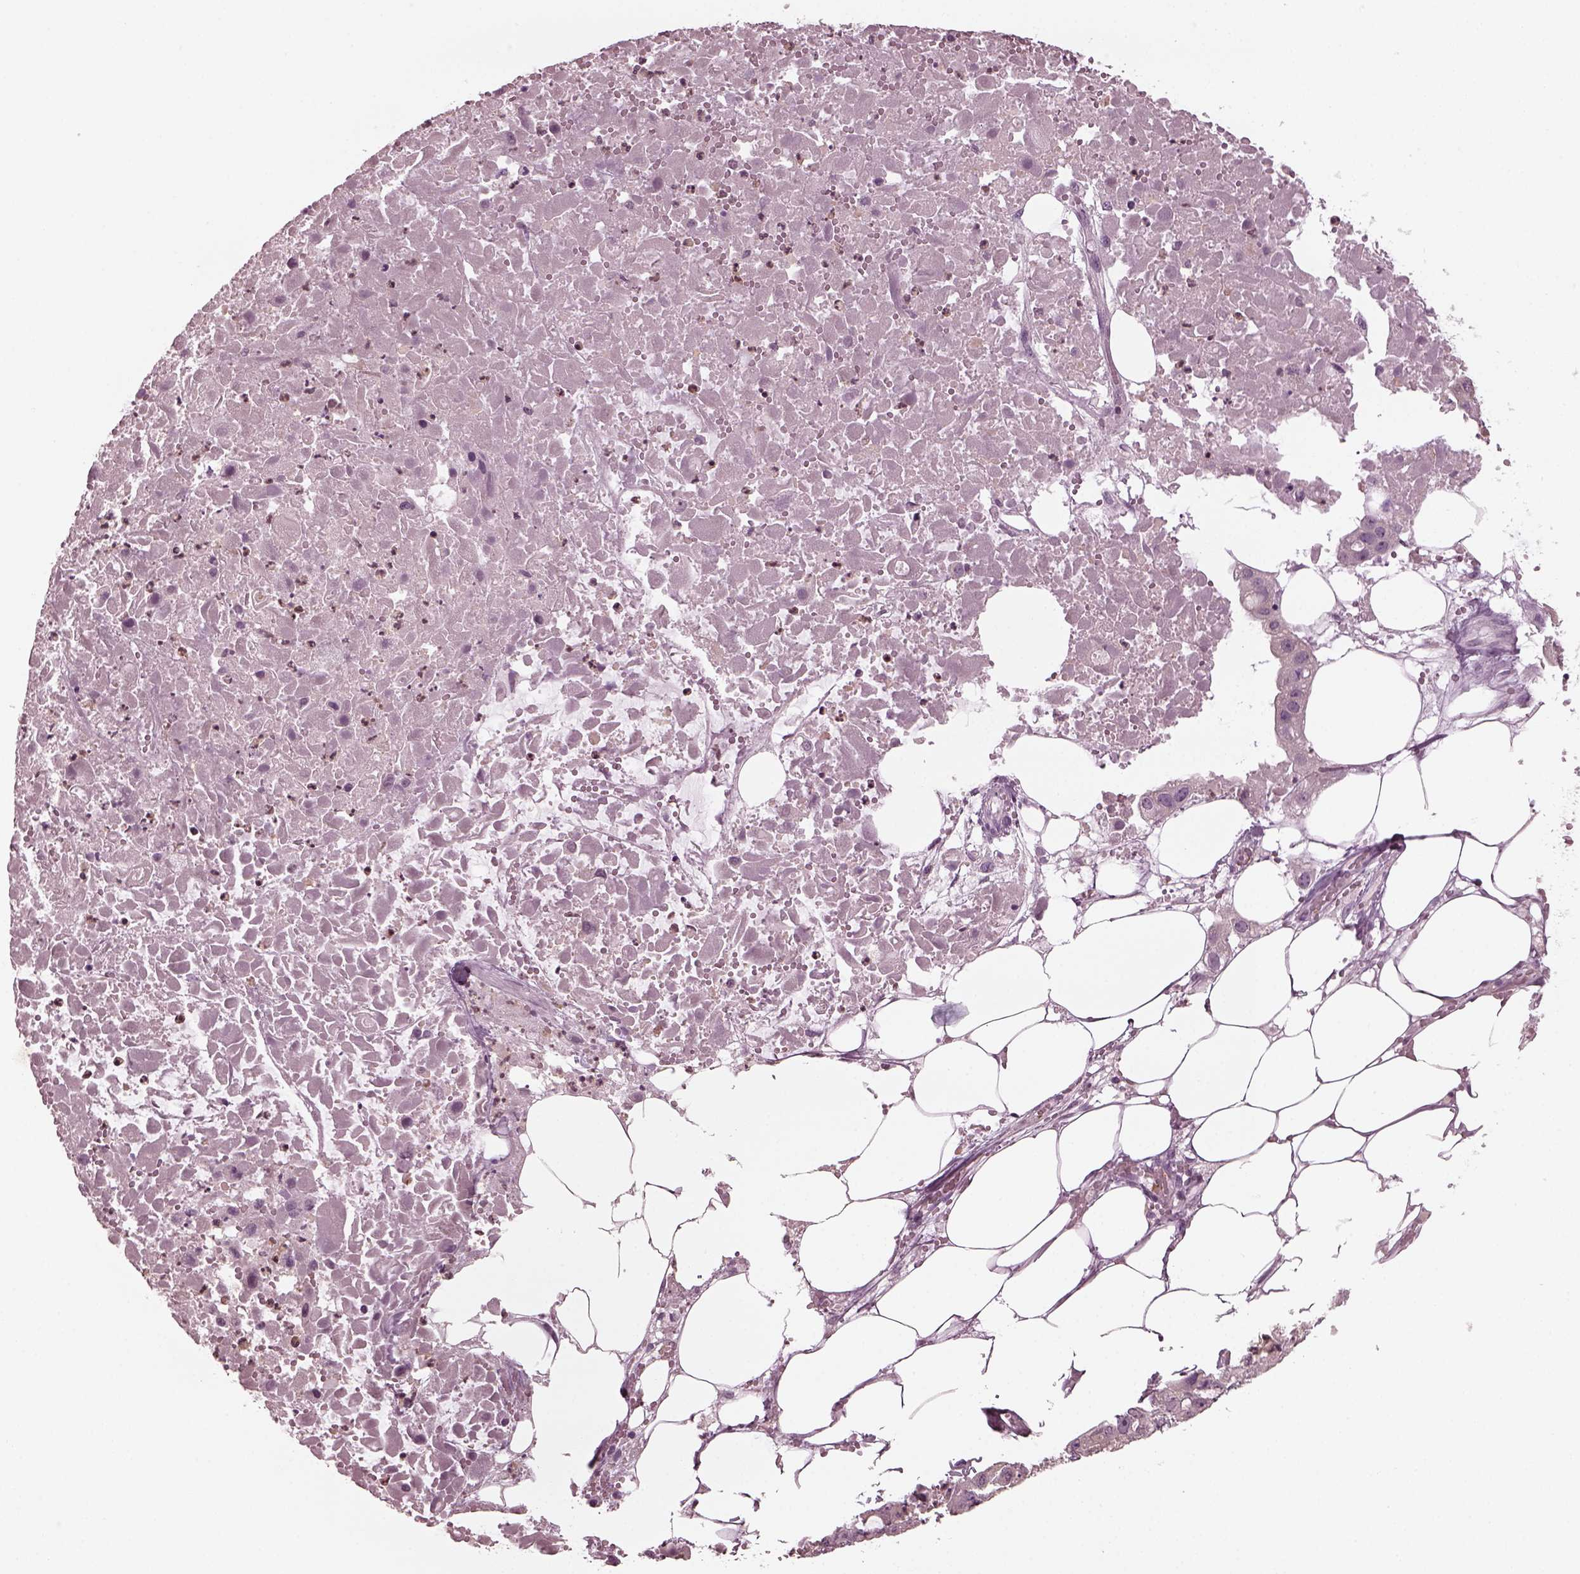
{"staining": {"intensity": "weak", "quantity": "<25%", "location": "cytoplasmic/membranous"}, "tissue": "ovarian cancer", "cell_type": "Tumor cells", "image_type": "cancer", "snomed": [{"axis": "morphology", "description": "Cystadenocarcinoma, serous, NOS"}, {"axis": "topography", "description": "Ovary"}], "caption": "This micrograph is of ovarian cancer (serous cystadenocarcinoma) stained with immunohistochemistry to label a protein in brown with the nuclei are counter-stained blue. There is no positivity in tumor cells.", "gene": "PSTPIP2", "patient": {"sex": "female", "age": 56}}